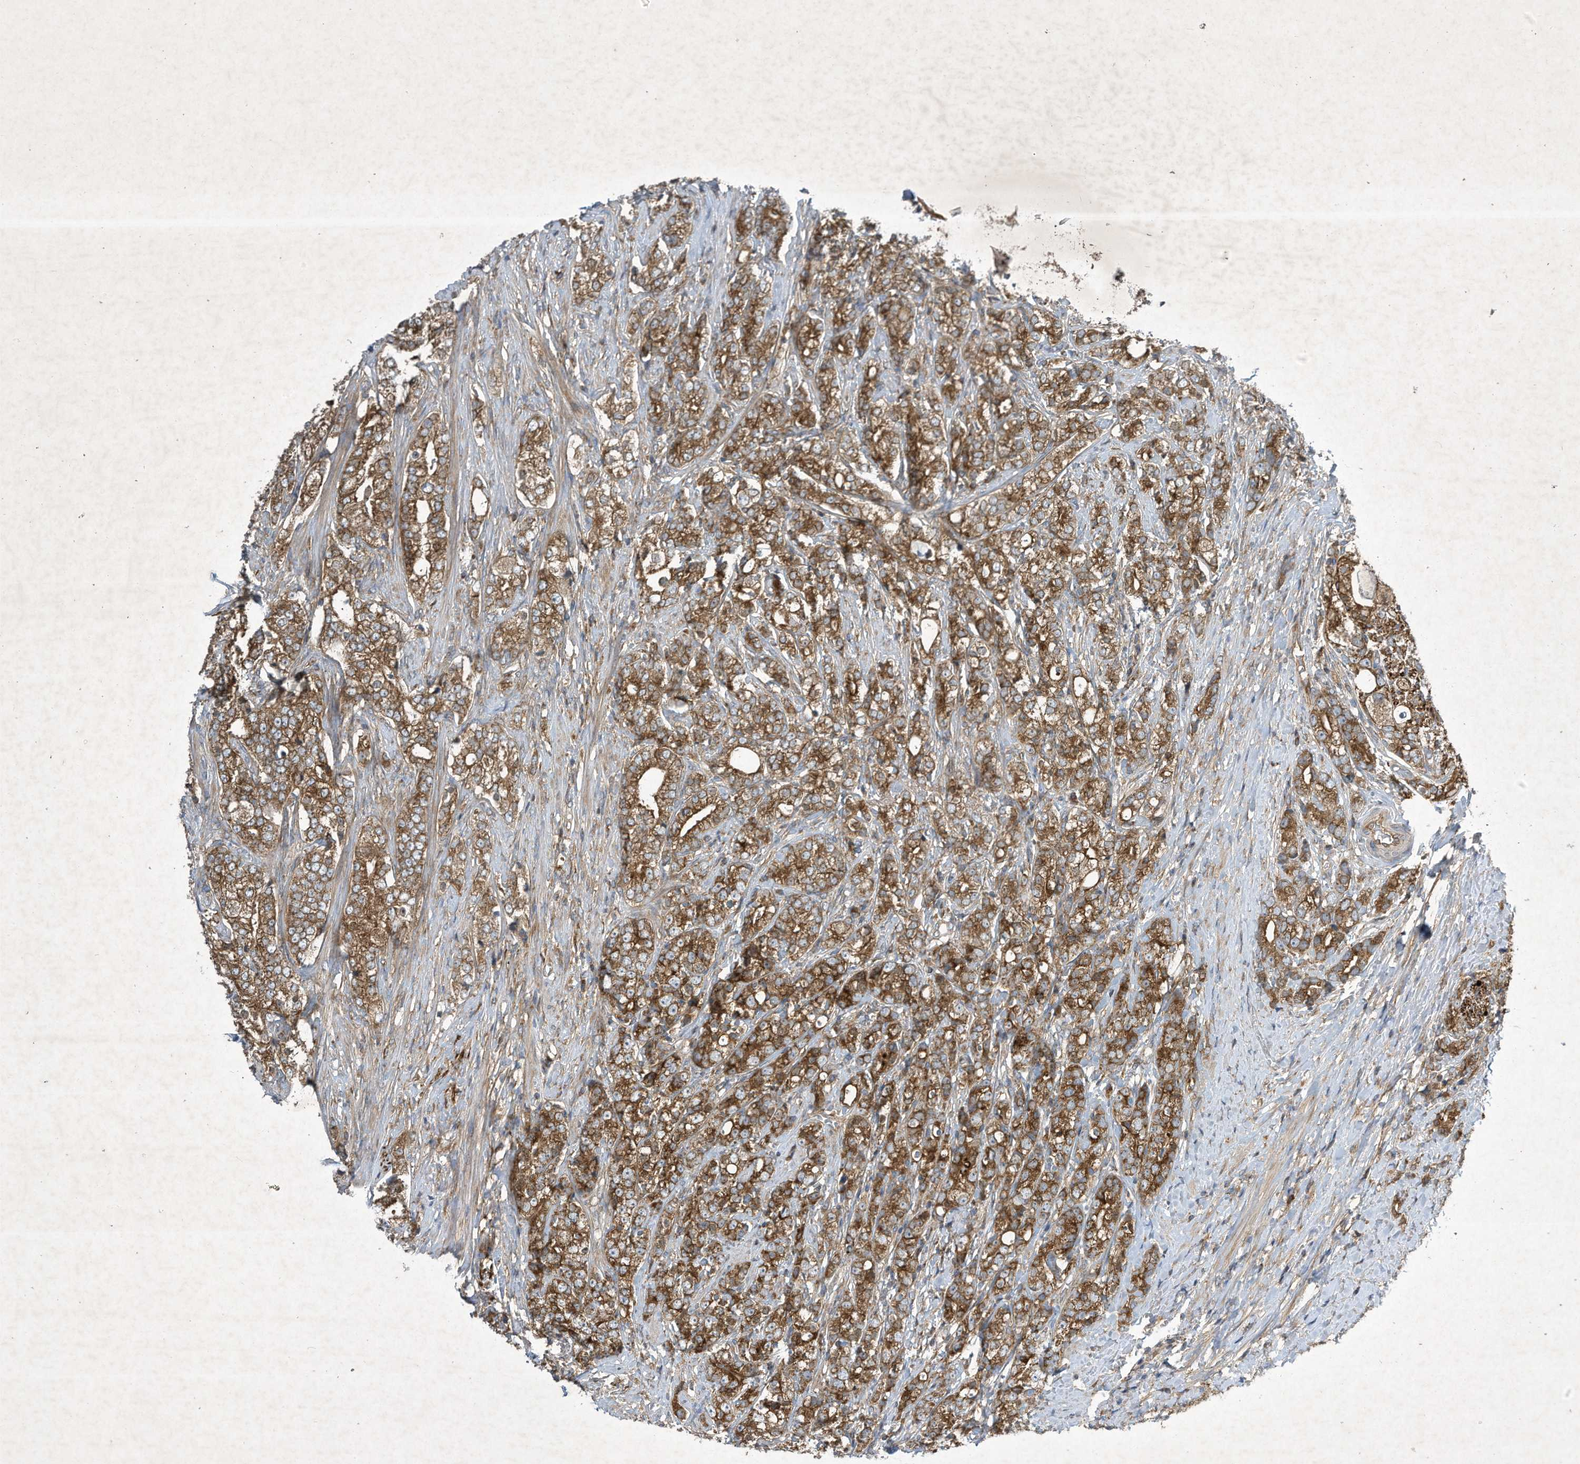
{"staining": {"intensity": "moderate", "quantity": ">75%", "location": "cytoplasmic/membranous"}, "tissue": "prostate cancer", "cell_type": "Tumor cells", "image_type": "cancer", "snomed": [{"axis": "morphology", "description": "Adenocarcinoma, High grade"}, {"axis": "topography", "description": "Prostate"}], "caption": "Prostate adenocarcinoma (high-grade) stained for a protein (brown) demonstrates moderate cytoplasmic/membranous positive staining in approximately >75% of tumor cells.", "gene": "SYNJ2", "patient": {"sex": "male", "age": 69}}